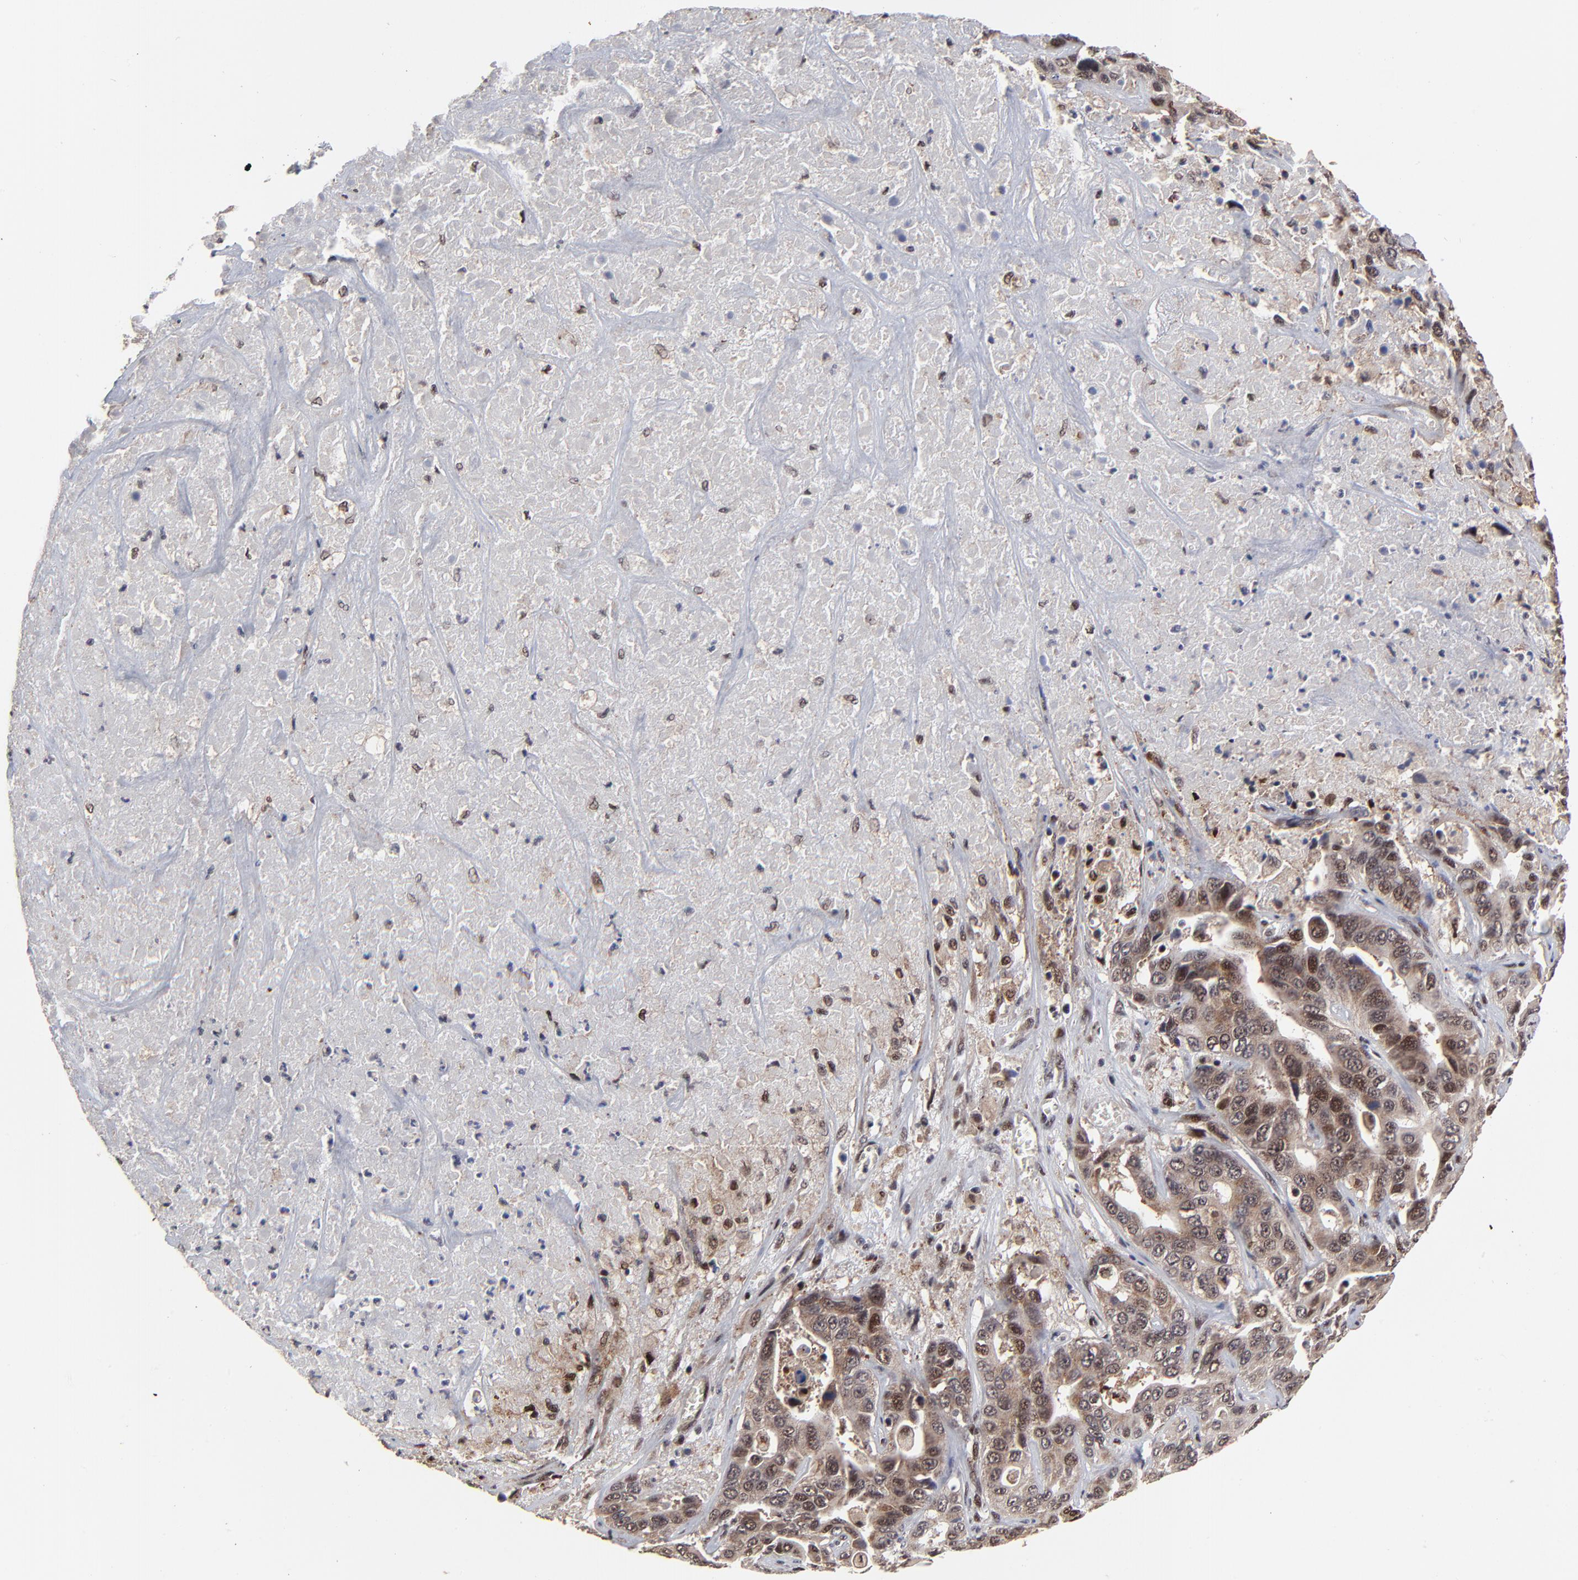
{"staining": {"intensity": "moderate", "quantity": "25%-75%", "location": "cytoplasmic/membranous,nuclear"}, "tissue": "liver cancer", "cell_type": "Tumor cells", "image_type": "cancer", "snomed": [{"axis": "morphology", "description": "Cholangiocarcinoma"}, {"axis": "topography", "description": "Liver"}], "caption": "The histopathology image displays immunohistochemical staining of liver cancer (cholangiocarcinoma). There is moderate cytoplasmic/membranous and nuclear staining is present in approximately 25%-75% of tumor cells.", "gene": "RBM22", "patient": {"sex": "female", "age": 52}}